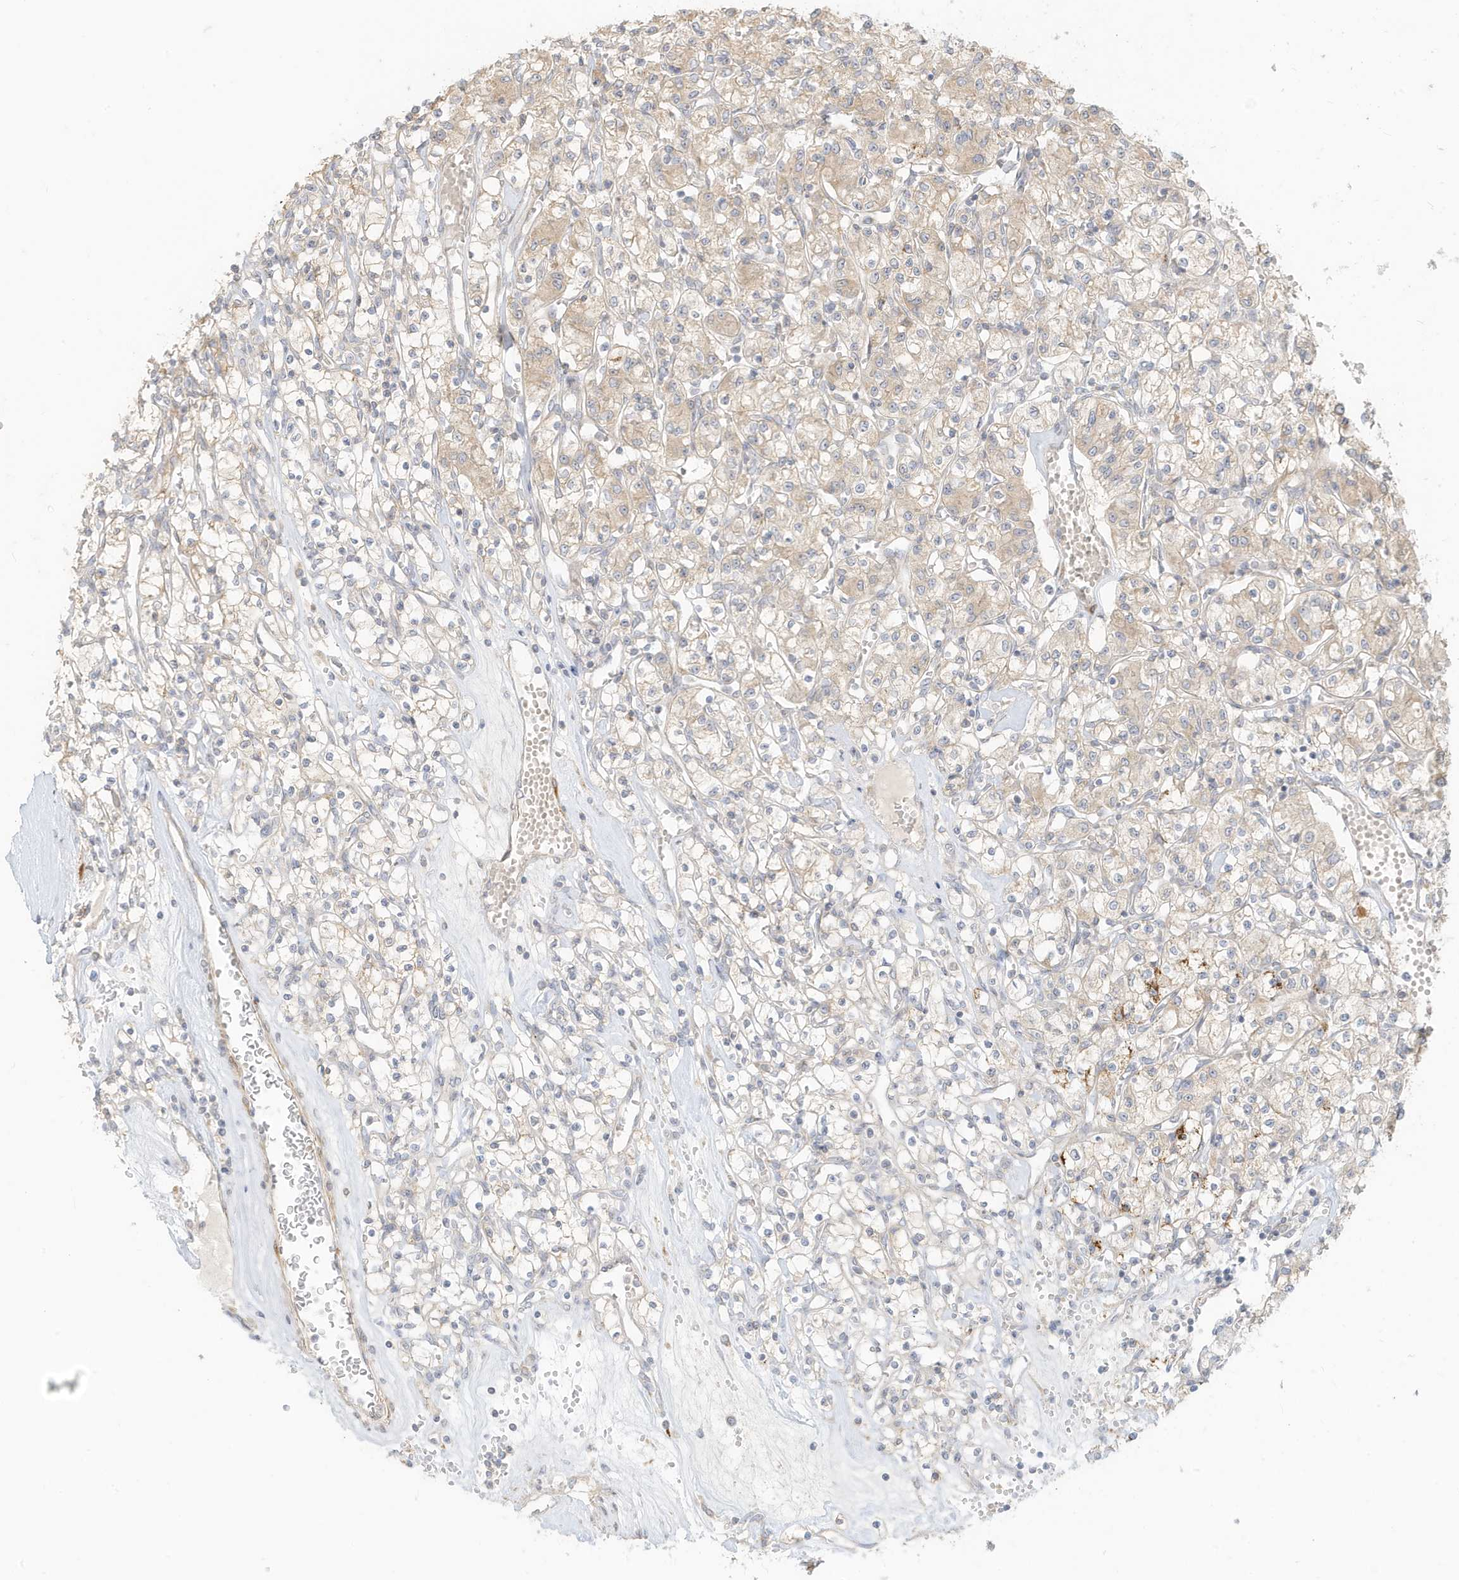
{"staining": {"intensity": "moderate", "quantity": "<25%", "location": "cytoplasmic/membranous"}, "tissue": "renal cancer", "cell_type": "Tumor cells", "image_type": "cancer", "snomed": [{"axis": "morphology", "description": "Adenocarcinoma, NOS"}, {"axis": "topography", "description": "Kidney"}], "caption": "Moderate cytoplasmic/membranous protein positivity is seen in approximately <25% of tumor cells in renal adenocarcinoma. (IHC, brightfield microscopy, high magnification).", "gene": "MCOLN1", "patient": {"sex": "female", "age": 59}}